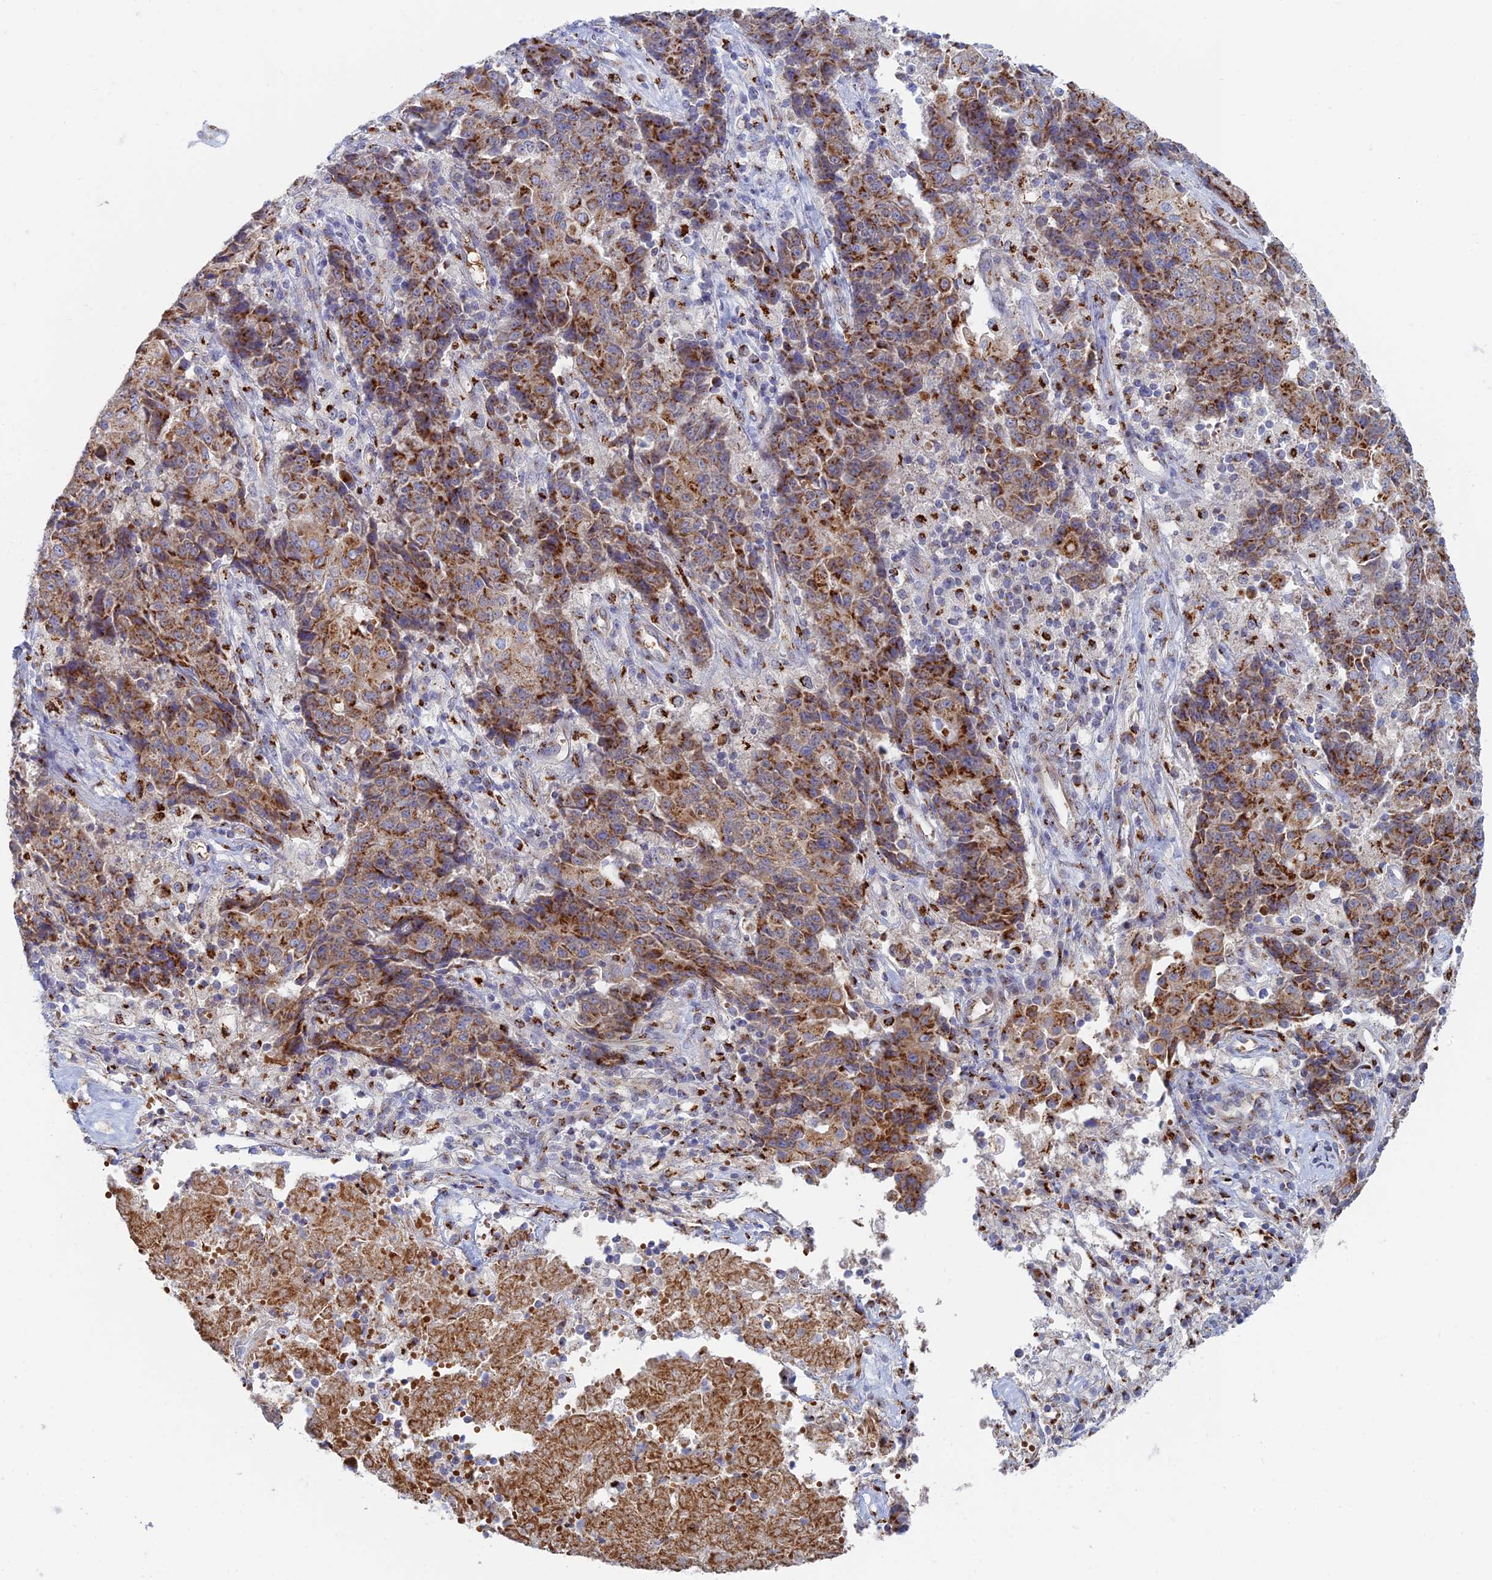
{"staining": {"intensity": "moderate", "quantity": ">75%", "location": "cytoplasmic/membranous"}, "tissue": "ovarian cancer", "cell_type": "Tumor cells", "image_type": "cancer", "snomed": [{"axis": "morphology", "description": "Carcinoma, endometroid"}, {"axis": "topography", "description": "Ovary"}], "caption": "Ovarian cancer stained for a protein displays moderate cytoplasmic/membranous positivity in tumor cells.", "gene": "HS2ST1", "patient": {"sex": "female", "age": 42}}